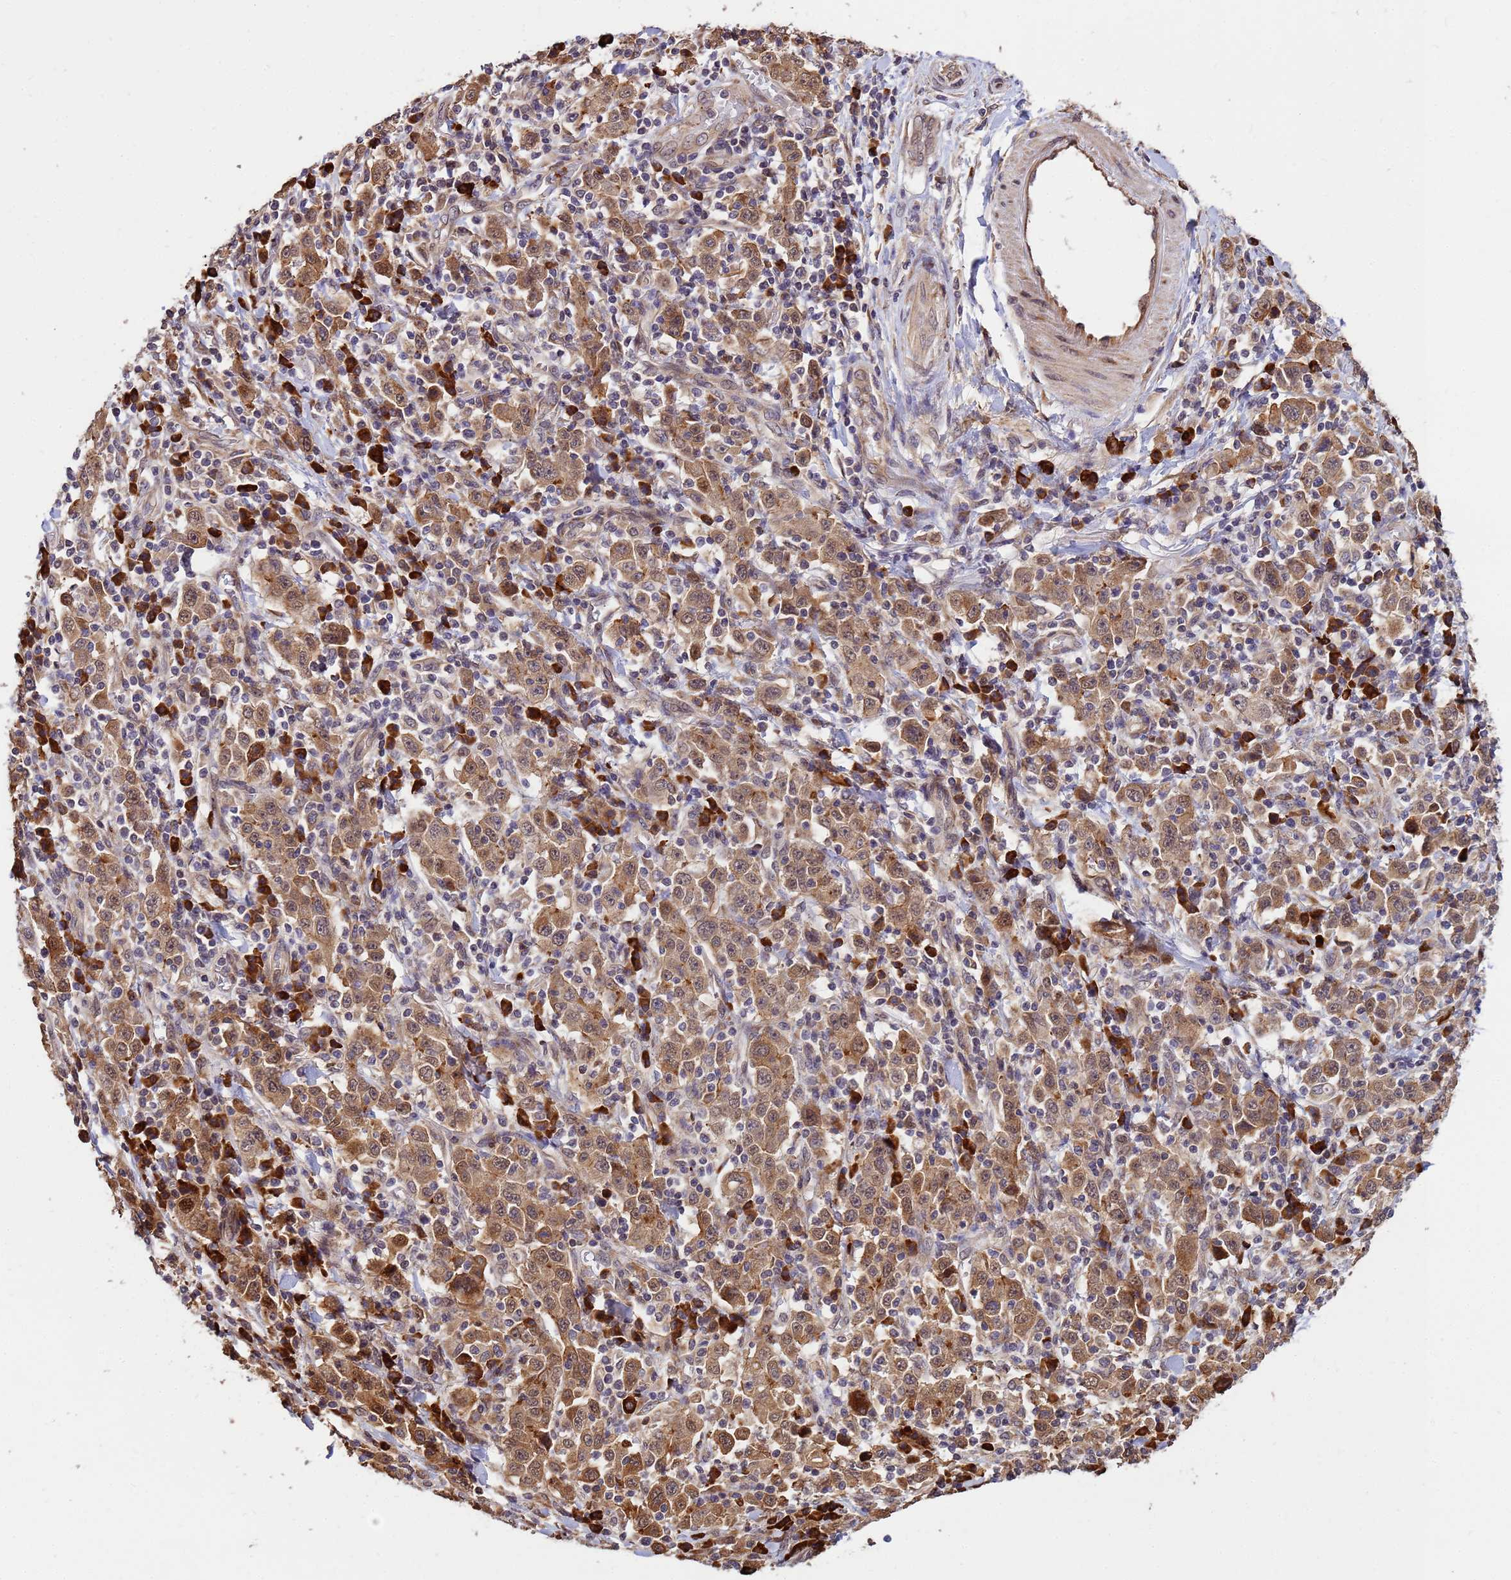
{"staining": {"intensity": "moderate", "quantity": ">75%", "location": "cytoplasmic/membranous,nuclear"}, "tissue": "stomach cancer", "cell_type": "Tumor cells", "image_type": "cancer", "snomed": [{"axis": "morphology", "description": "Normal tissue, NOS"}, {"axis": "morphology", "description": "Adenocarcinoma, NOS"}, {"axis": "topography", "description": "Stomach, upper"}, {"axis": "topography", "description": "Stomach"}], "caption": "Adenocarcinoma (stomach) stained with DAB immunohistochemistry displays medium levels of moderate cytoplasmic/membranous and nuclear expression in approximately >75% of tumor cells. The protein of interest is shown in brown color, while the nuclei are stained blue.", "gene": "ZNF619", "patient": {"sex": "male", "age": 59}}